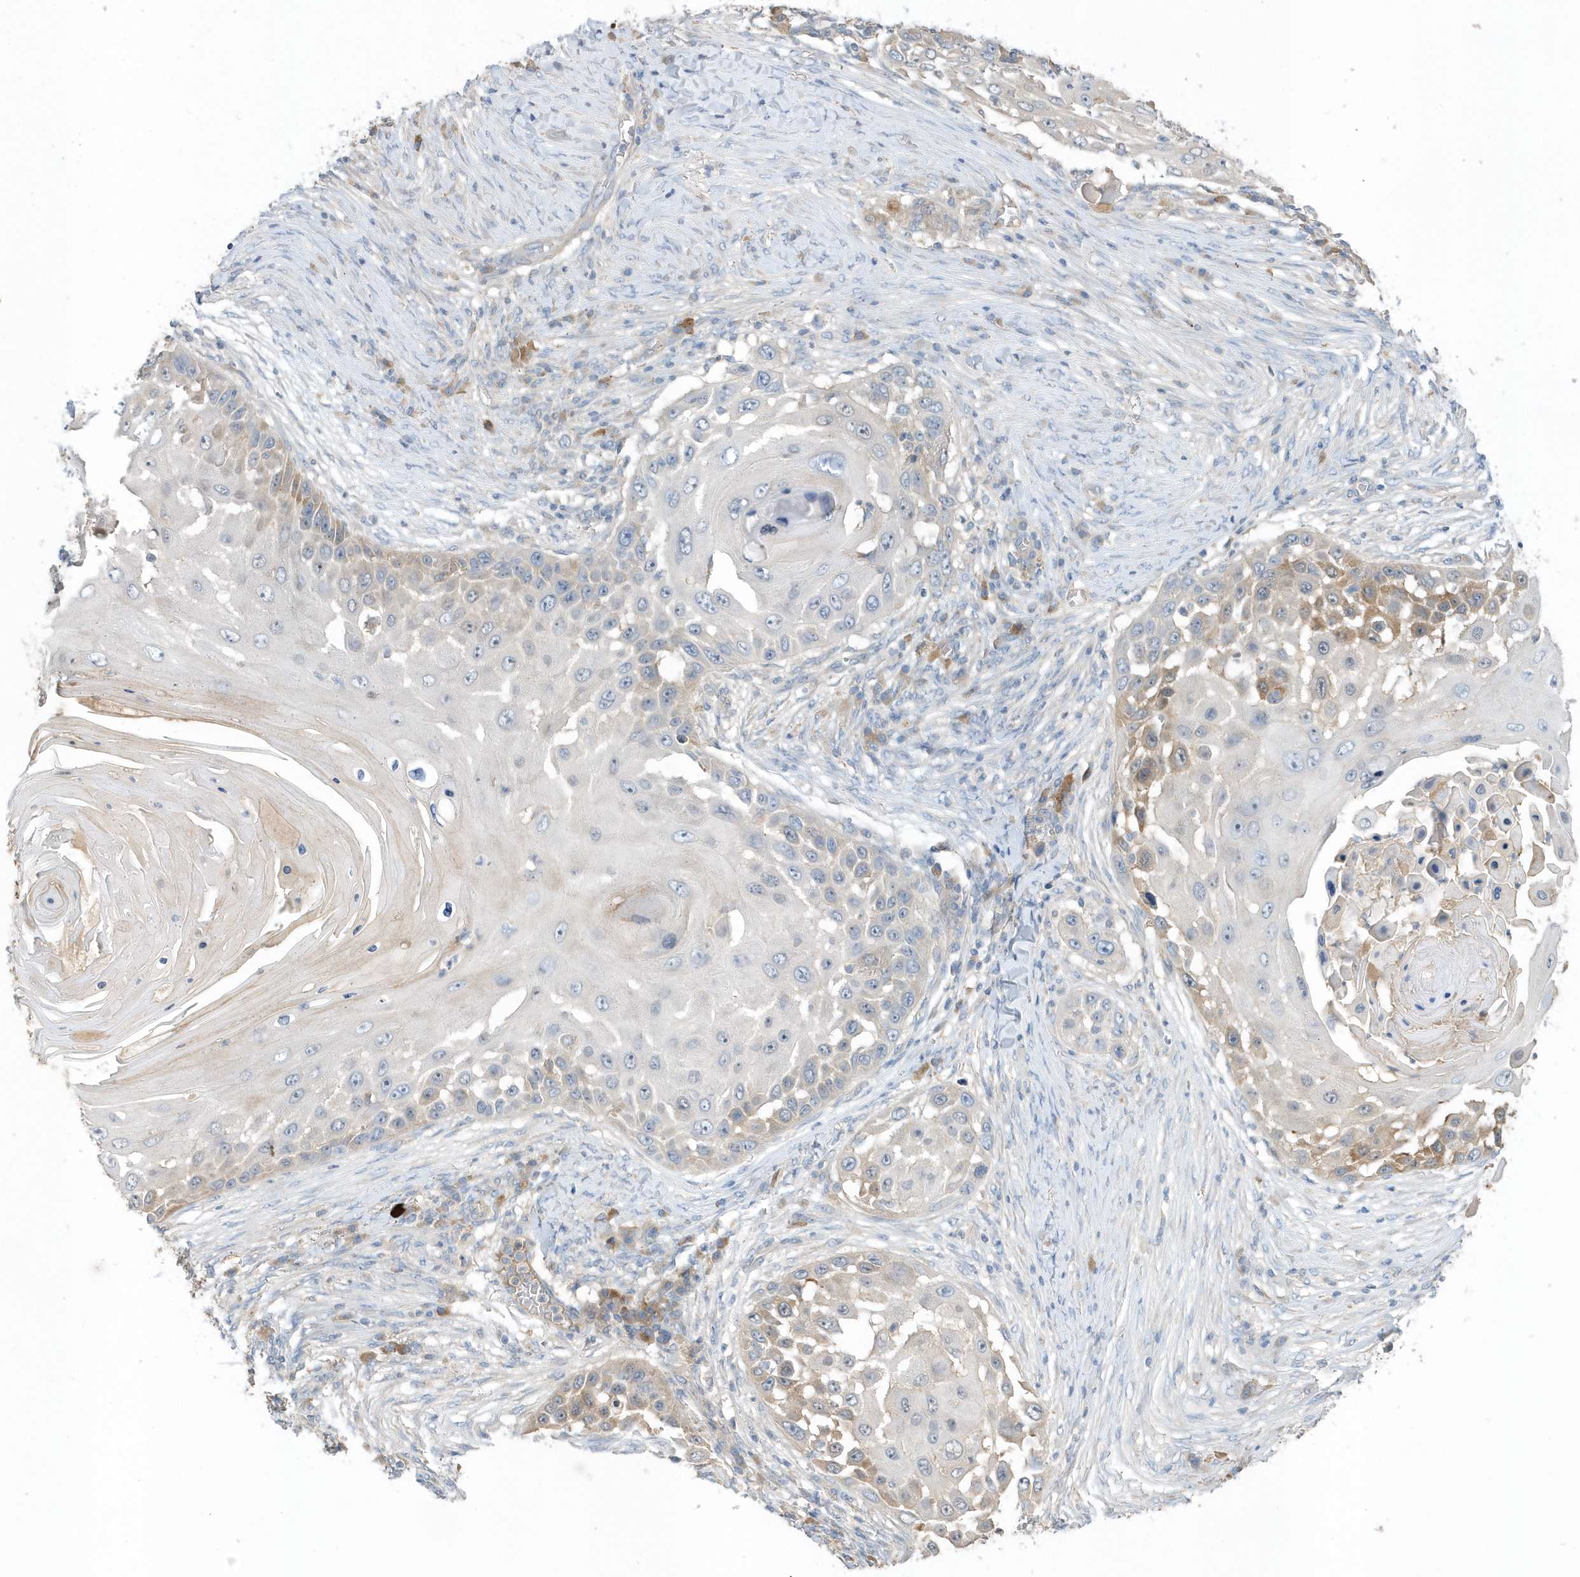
{"staining": {"intensity": "weak", "quantity": "<25%", "location": "cytoplasmic/membranous"}, "tissue": "skin cancer", "cell_type": "Tumor cells", "image_type": "cancer", "snomed": [{"axis": "morphology", "description": "Squamous cell carcinoma, NOS"}, {"axis": "topography", "description": "Skin"}], "caption": "Protein analysis of skin squamous cell carcinoma reveals no significant staining in tumor cells.", "gene": "USP53", "patient": {"sex": "female", "age": 44}}